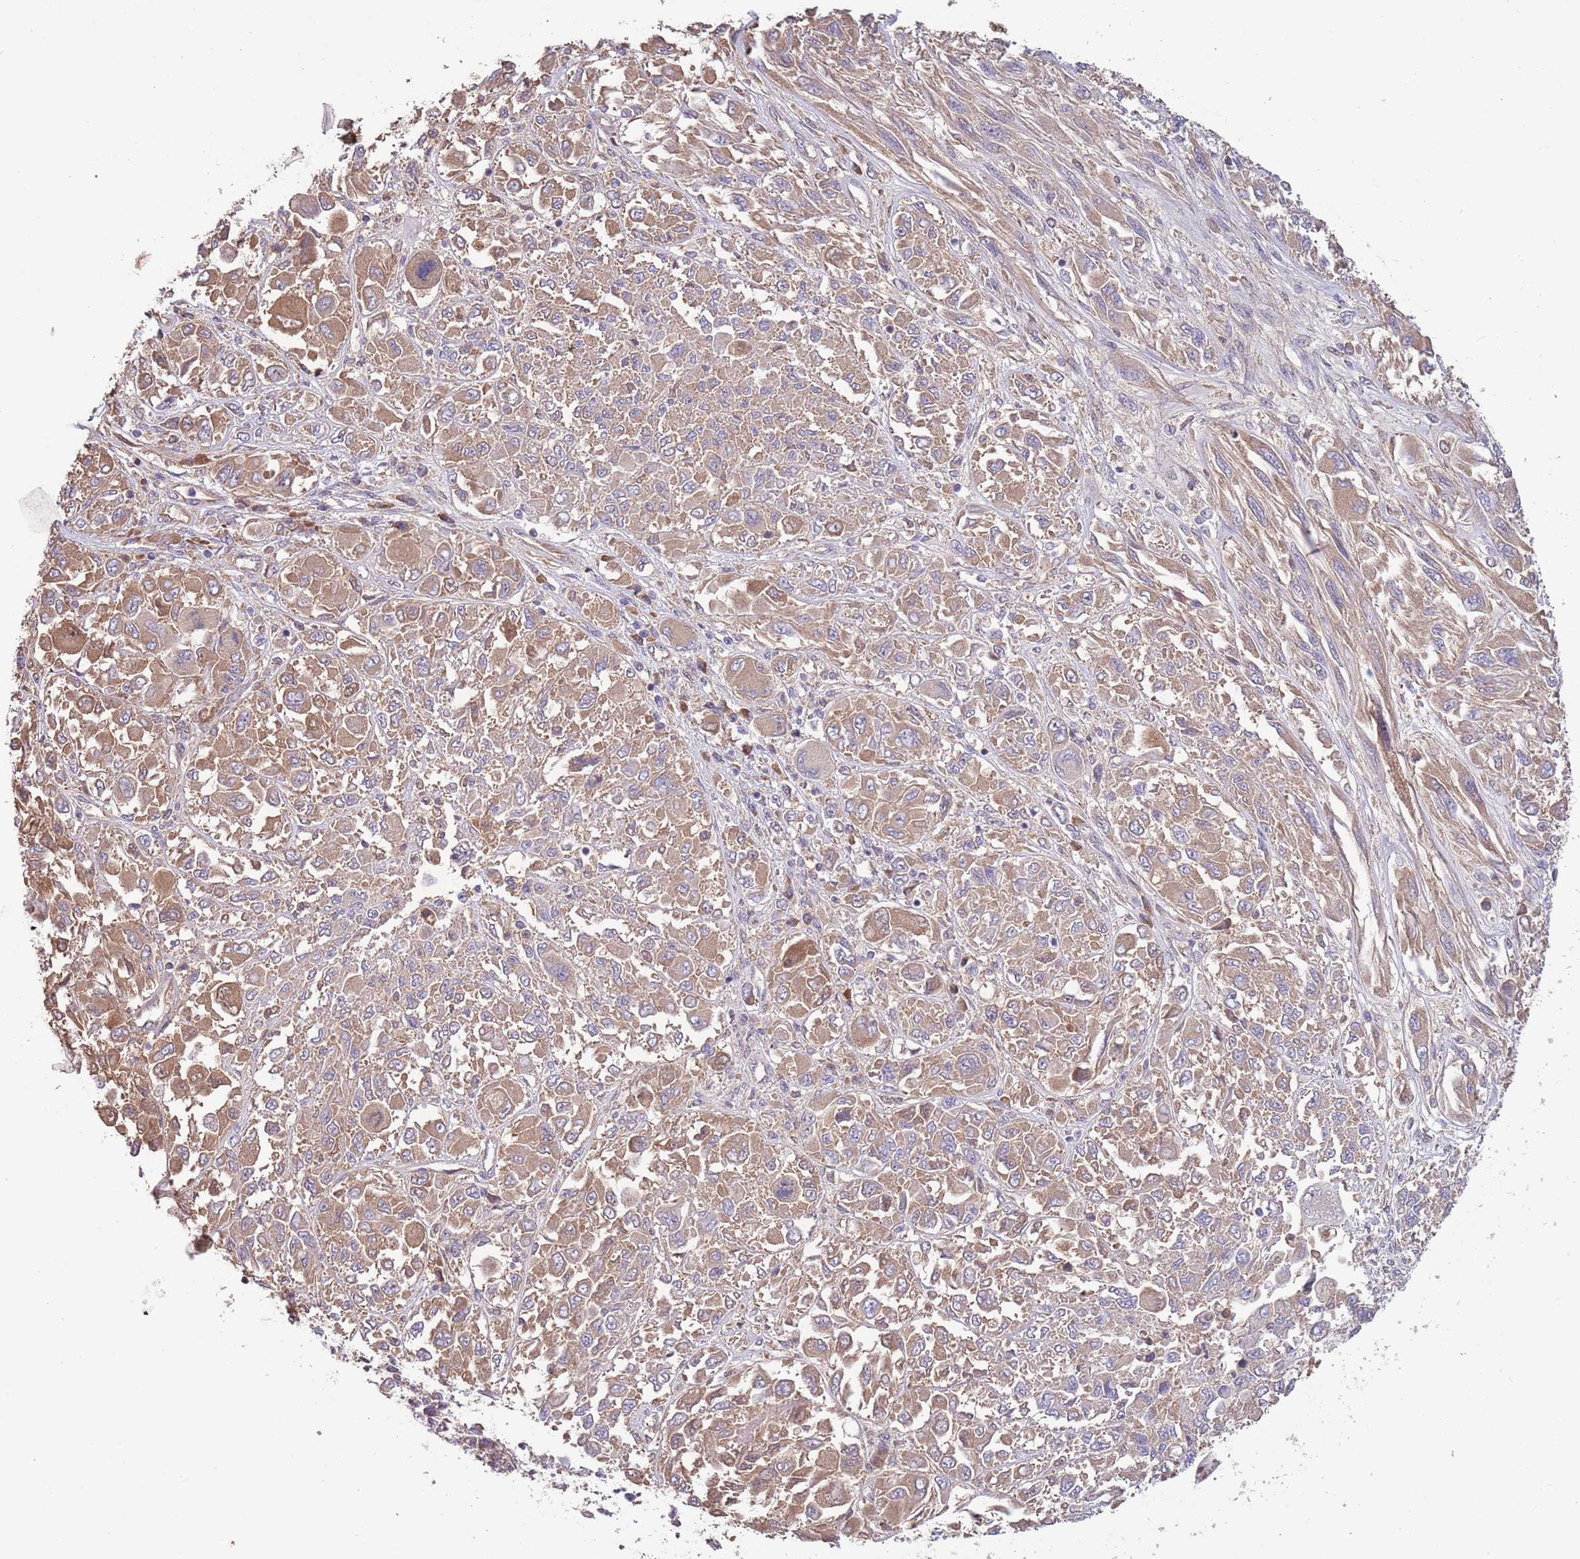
{"staining": {"intensity": "moderate", "quantity": ">75%", "location": "cytoplasmic/membranous"}, "tissue": "melanoma", "cell_type": "Tumor cells", "image_type": "cancer", "snomed": [{"axis": "morphology", "description": "Malignant melanoma, NOS"}, {"axis": "topography", "description": "Skin"}], "caption": "Immunohistochemical staining of malignant melanoma exhibits medium levels of moderate cytoplasmic/membranous protein expression in about >75% of tumor cells.", "gene": "TRMO", "patient": {"sex": "female", "age": 91}}